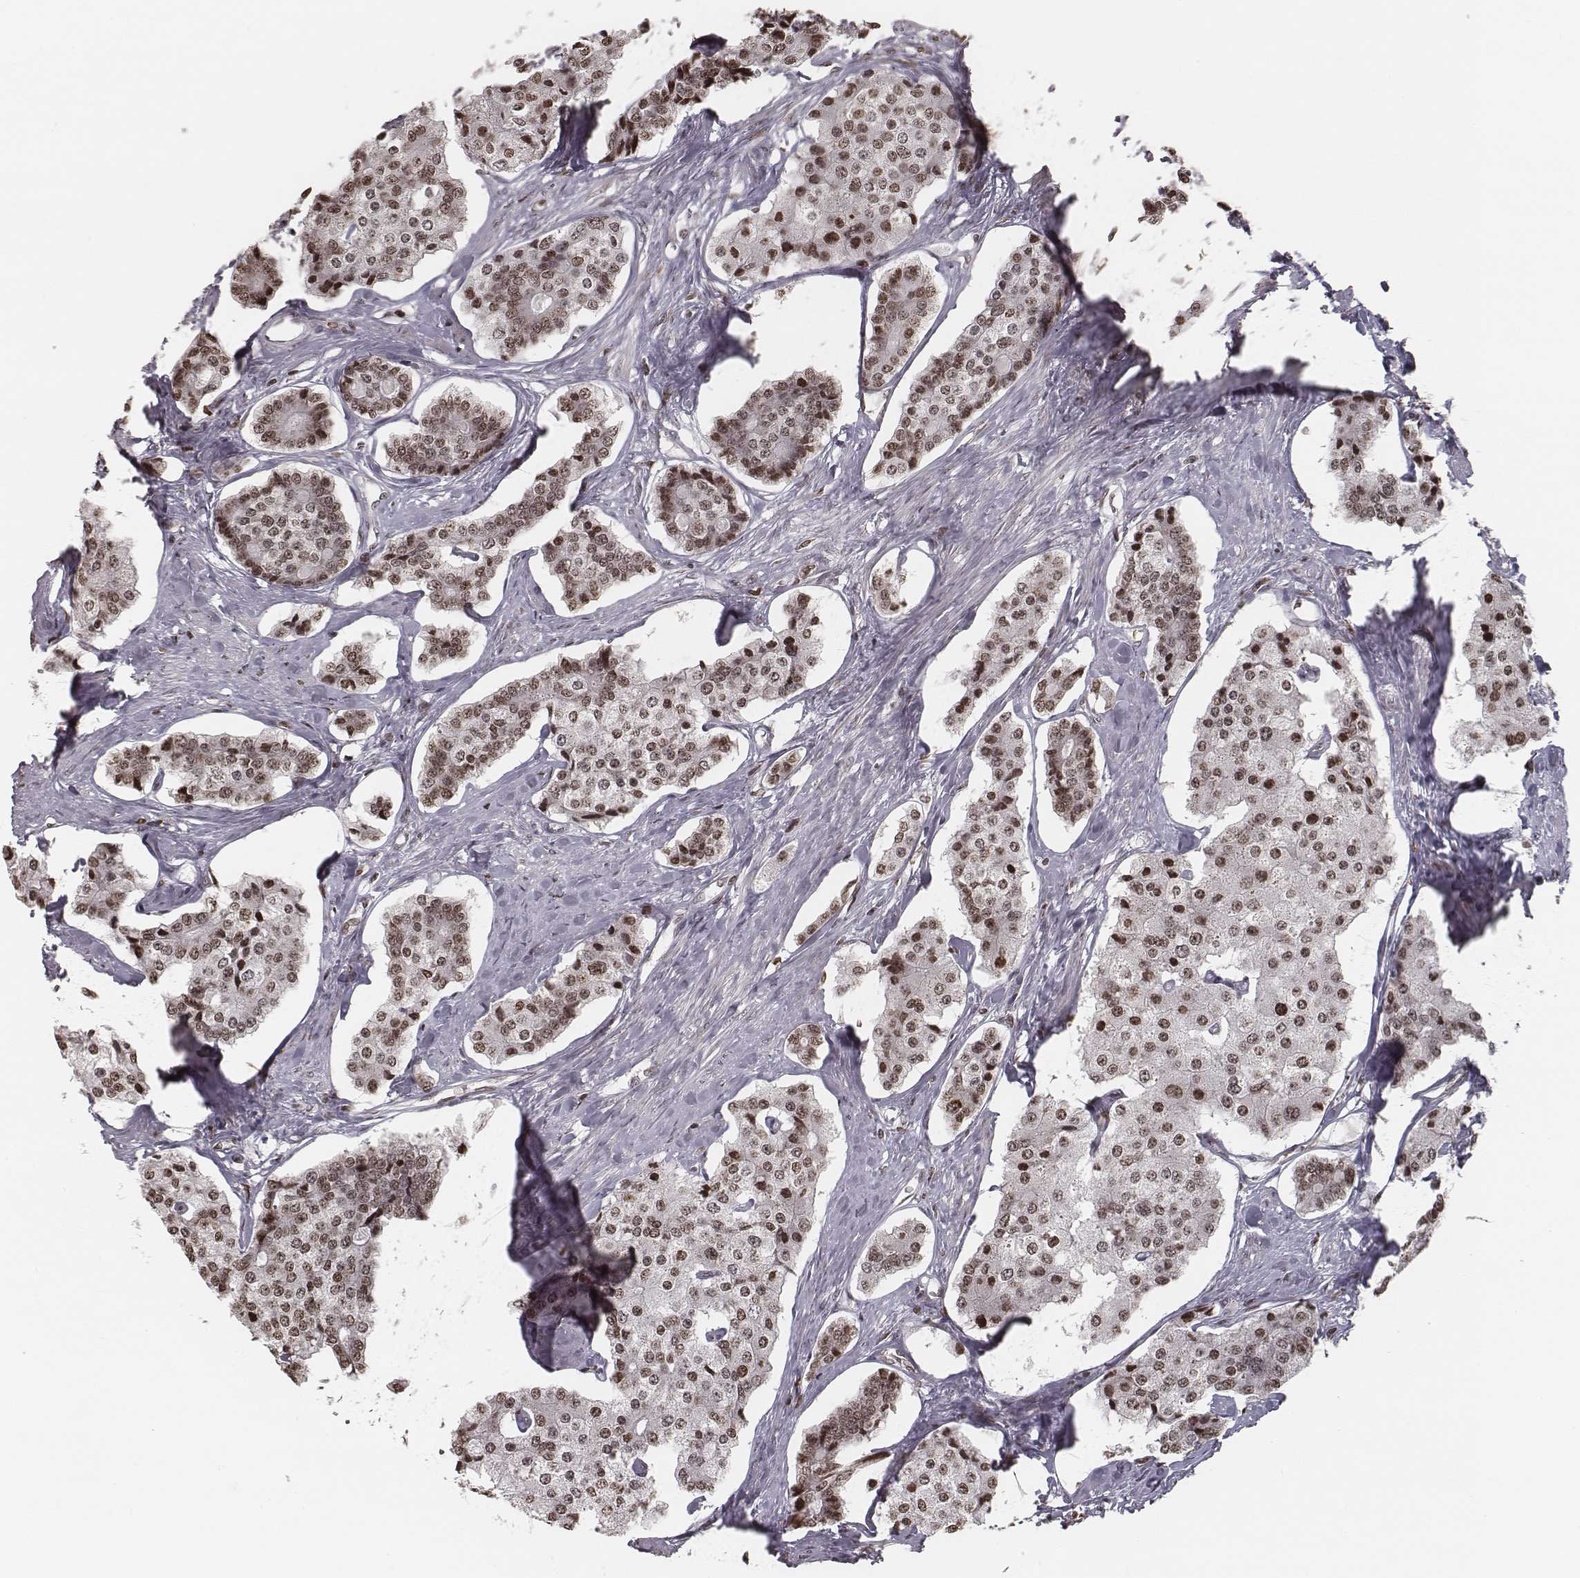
{"staining": {"intensity": "moderate", "quantity": ">75%", "location": "nuclear"}, "tissue": "carcinoid", "cell_type": "Tumor cells", "image_type": "cancer", "snomed": [{"axis": "morphology", "description": "Carcinoid, malignant, NOS"}, {"axis": "topography", "description": "Small intestine"}], "caption": "Immunohistochemistry staining of carcinoid, which displays medium levels of moderate nuclear positivity in about >75% of tumor cells indicating moderate nuclear protein staining. The staining was performed using DAB (brown) for protein detection and nuclei were counterstained in hematoxylin (blue).", "gene": "HMGA2", "patient": {"sex": "female", "age": 65}}